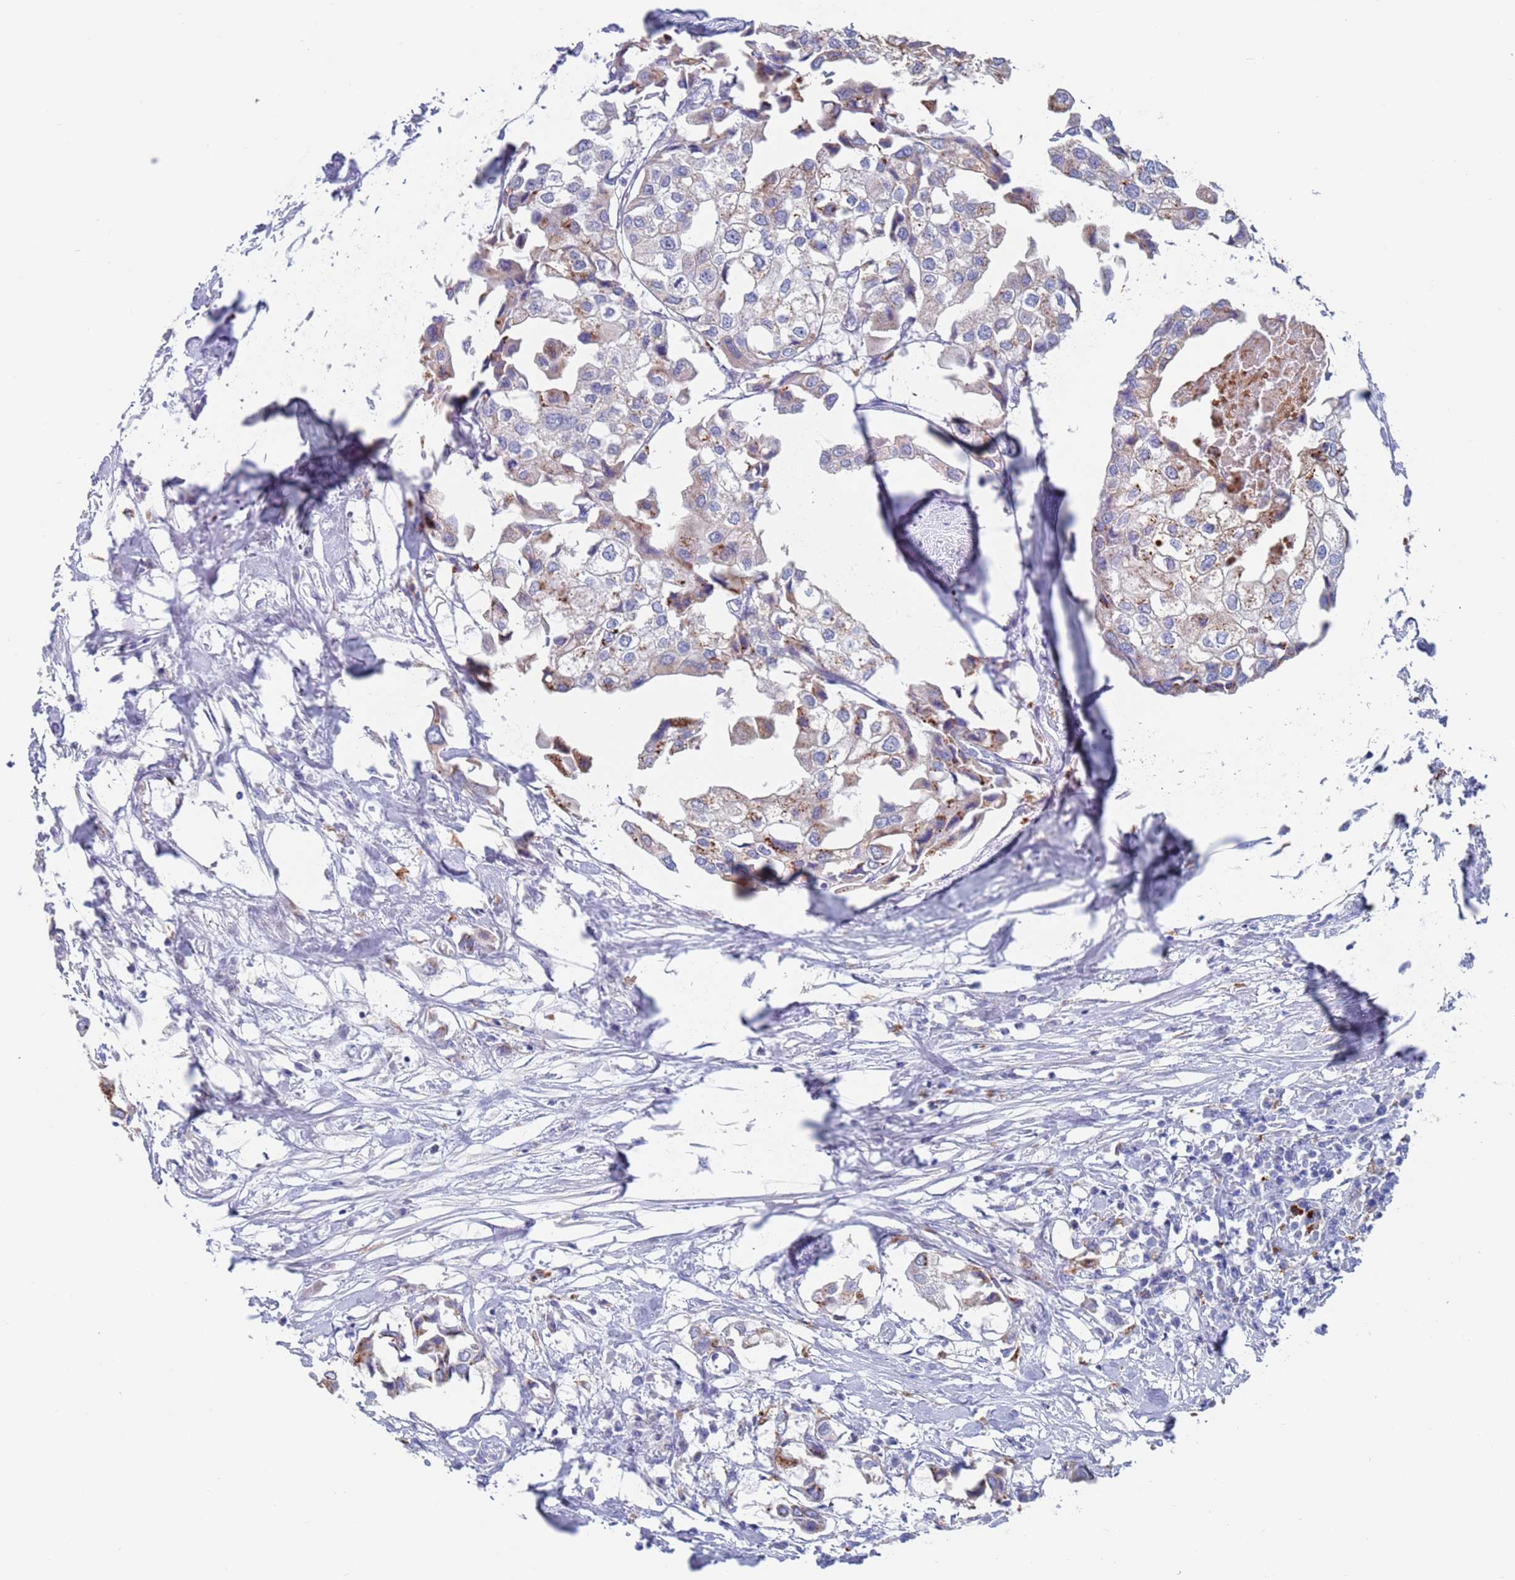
{"staining": {"intensity": "weak", "quantity": "<25%", "location": "cytoplasmic/membranous"}, "tissue": "urothelial cancer", "cell_type": "Tumor cells", "image_type": "cancer", "snomed": [{"axis": "morphology", "description": "Urothelial carcinoma, High grade"}, {"axis": "topography", "description": "Urinary bladder"}], "caption": "There is no significant expression in tumor cells of high-grade urothelial carcinoma. The staining was performed using DAB (3,3'-diaminobenzidine) to visualize the protein expression in brown, while the nuclei were stained in blue with hematoxylin (Magnification: 20x).", "gene": "FUCA1", "patient": {"sex": "male", "age": 64}}